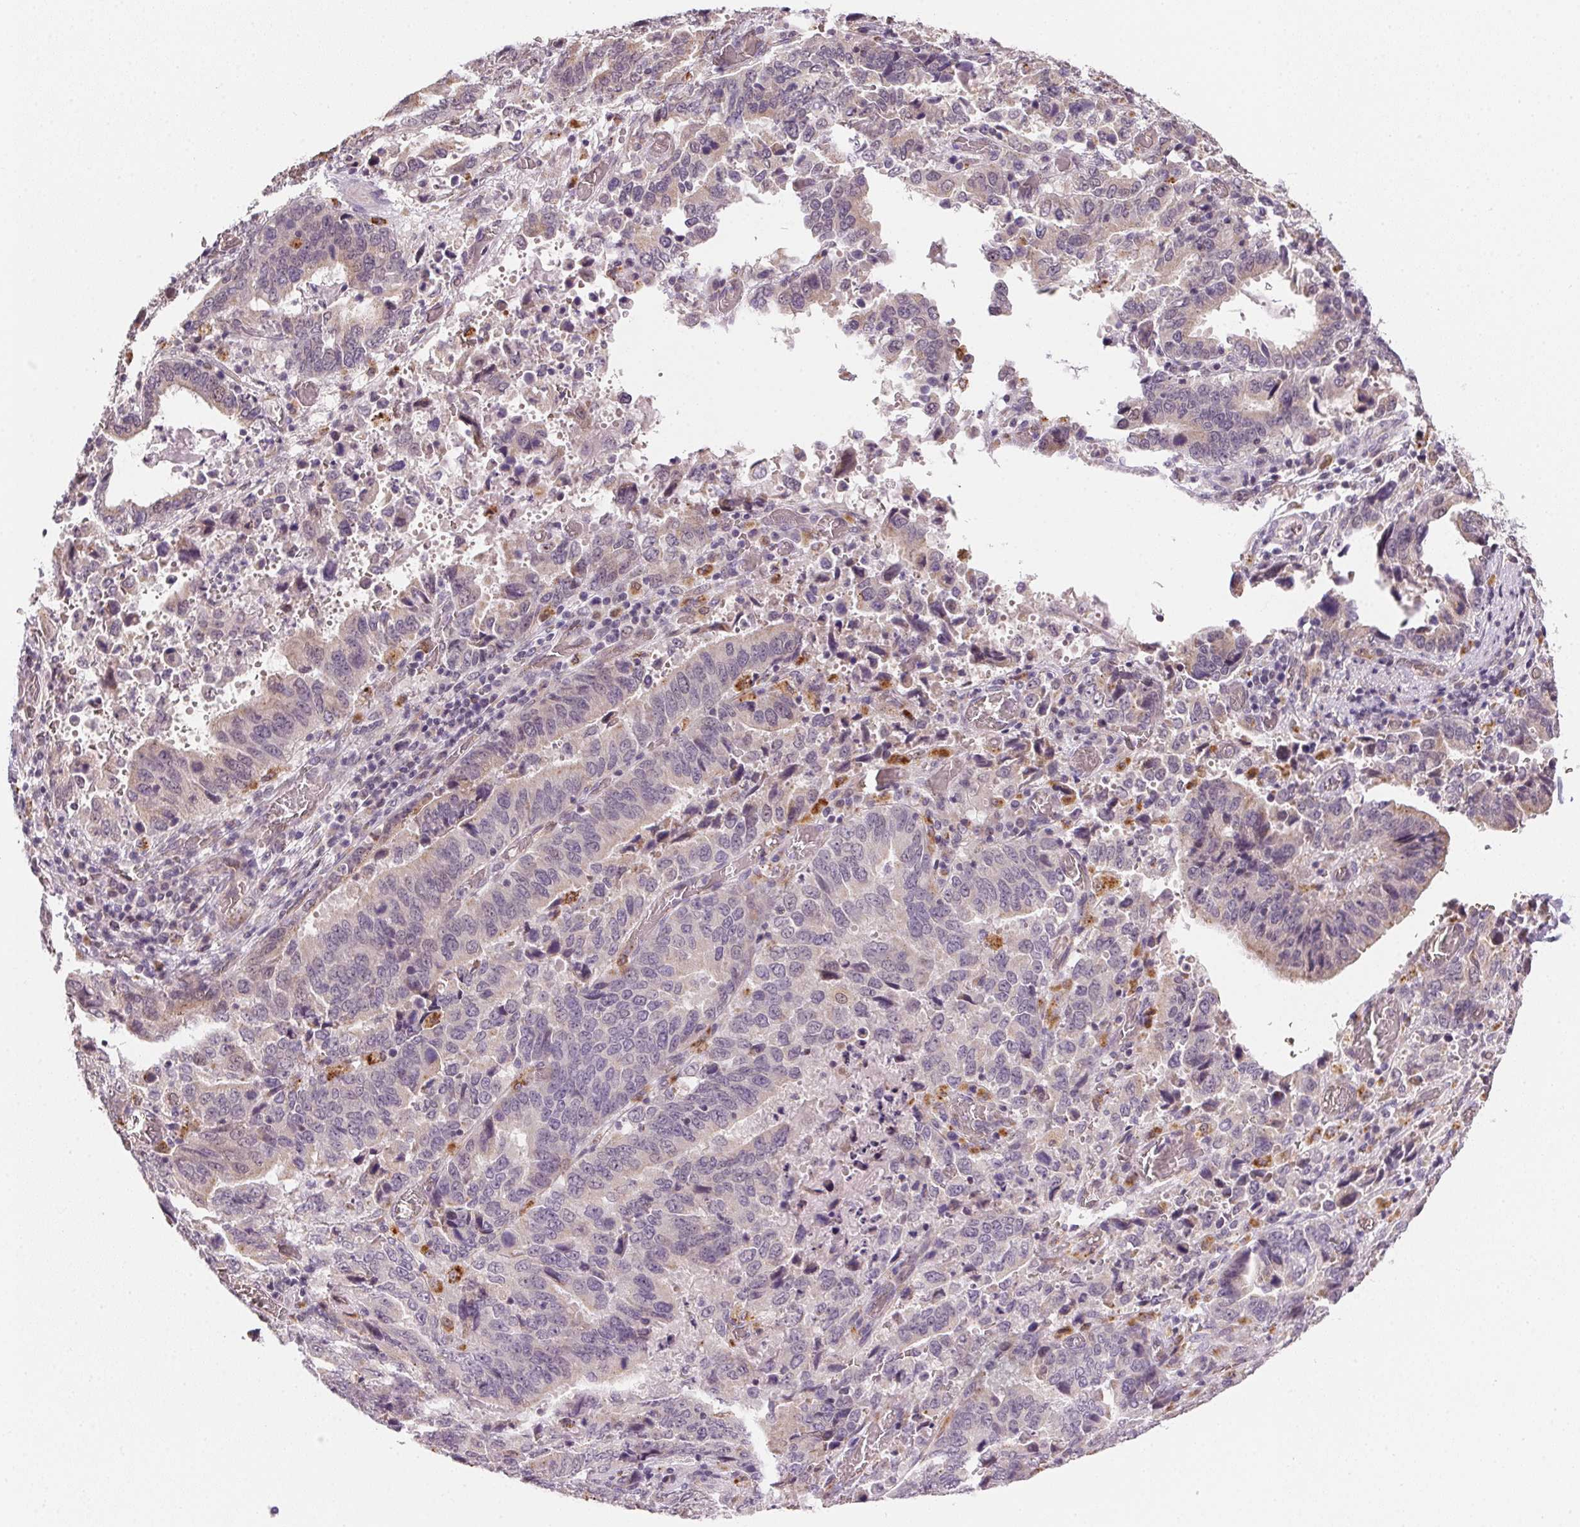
{"staining": {"intensity": "negative", "quantity": "none", "location": "none"}, "tissue": "stomach cancer", "cell_type": "Tumor cells", "image_type": "cancer", "snomed": [{"axis": "morphology", "description": "Adenocarcinoma, NOS"}, {"axis": "topography", "description": "Stomach, upper"}], "caption": "IHC histopathology image of human adenocarcinoma (stomach) stained for a protein (brown), which demonstrates no positivity in tumor cells.", "gene": "METTL13", "patient": {"sex": "male", "age": 74}}